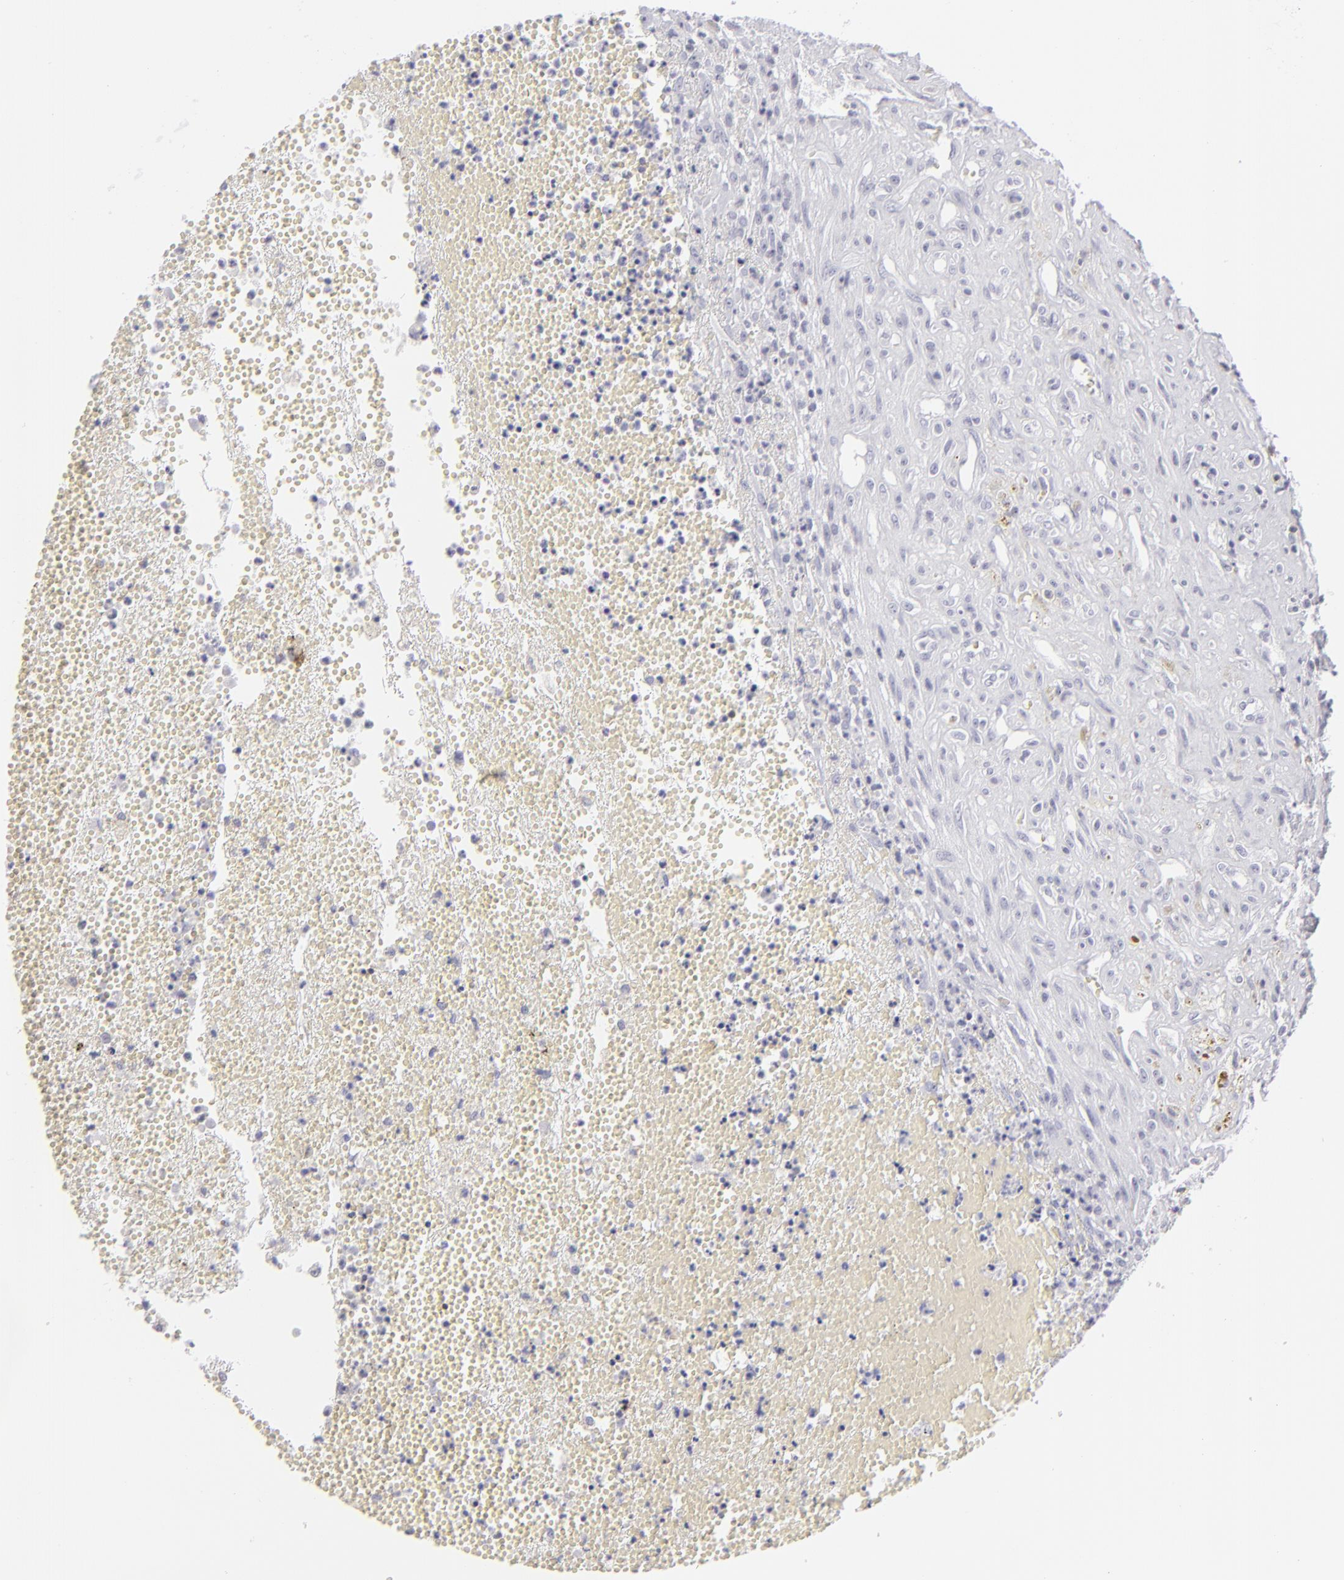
{"staining": {"intensity": "negative", "quantity": "none", "location": "none"}, "tissue": "glioma", "cell_type": "Tumor cells", "image_type": "cancer", "snomed": [{"axis": "morphology", "description": "Glioma, malignant, High grade"}, {"axis": "topography", "description": "Brain"}], "caption": "Tumor cells are negative for brown protein staining in glioma.", "gene": "CD7", "patient": {"sex": "male", "age": 66}}